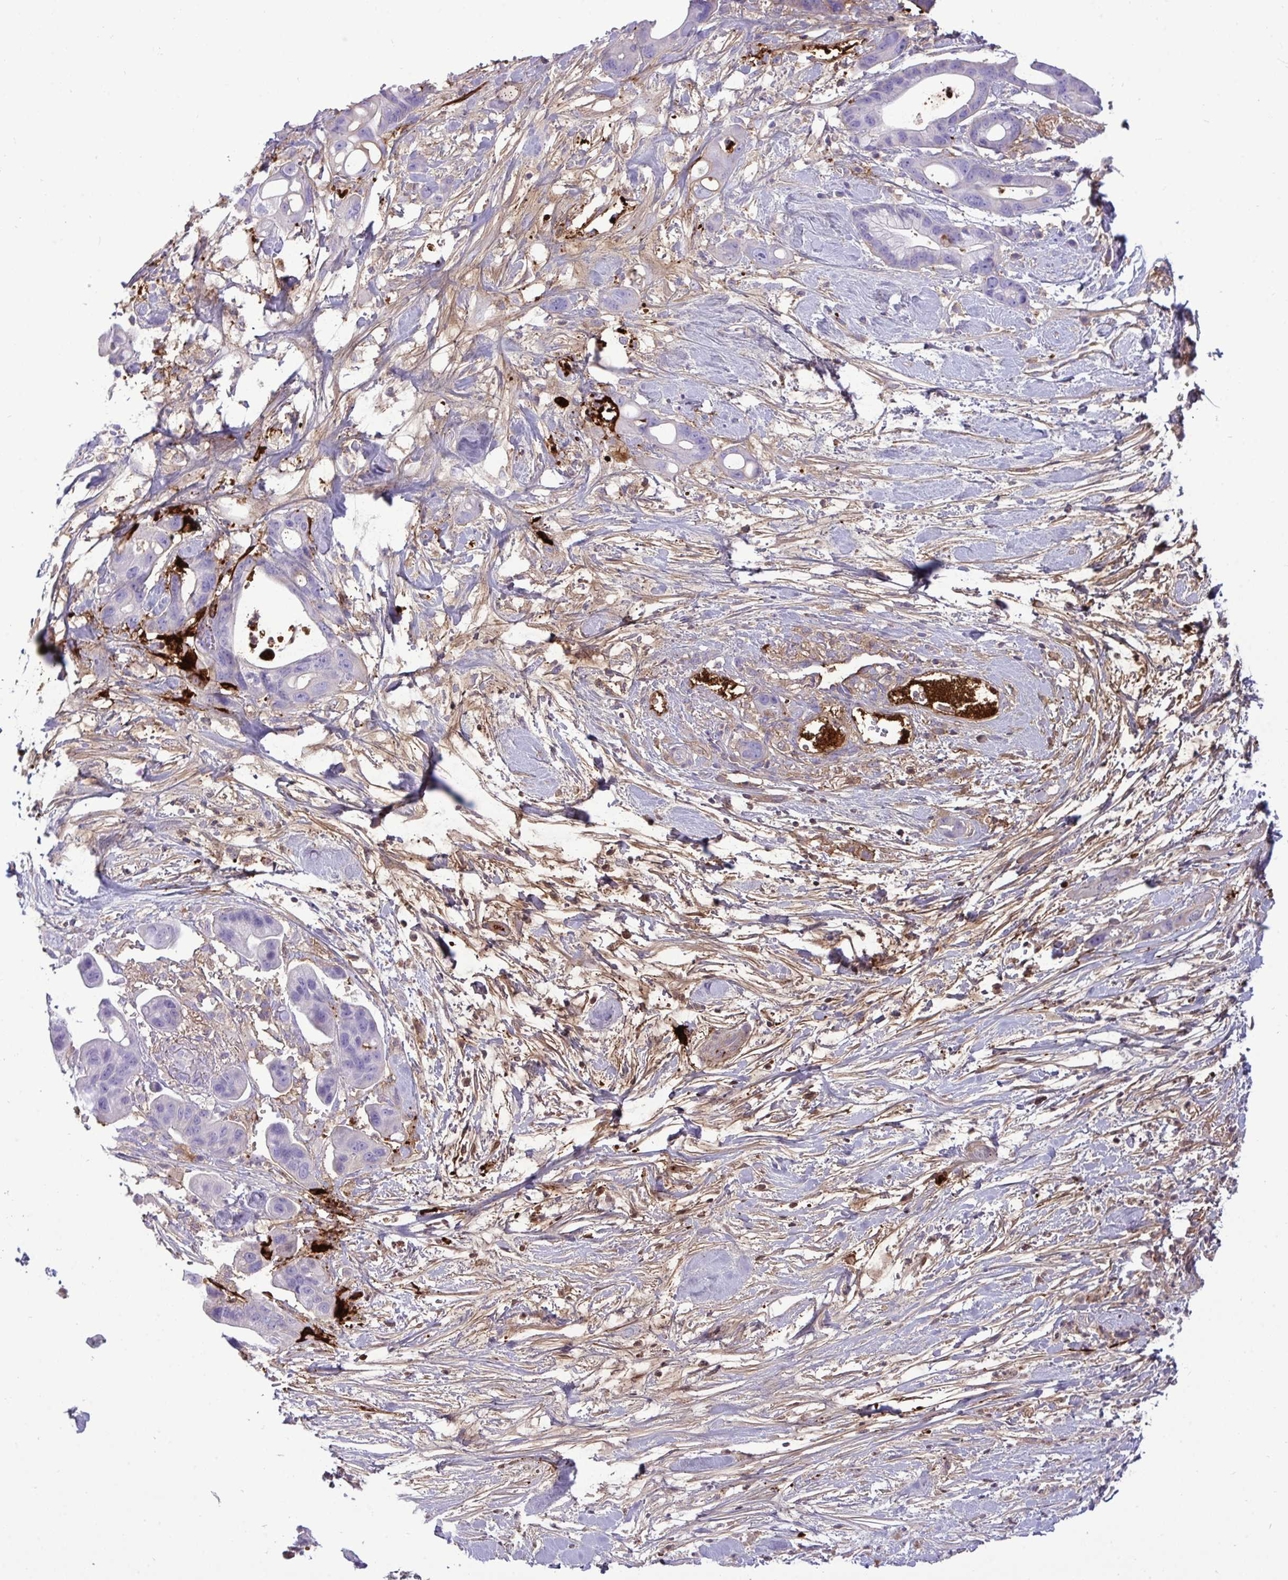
{"staining": {"intensity": "moderate", "quantity": "<25%", "location": "cytoplasmic/membranous"}, "tissue": "pancreatic cancer", "cell_type": "Tumor cells", "image_type": "cancer", "snomed": [{"axis": "morphology", "description": "Adenocarcinoma, NOS"}, {"axis": "topography", "description": "Pancreas"}], "caption": "The immunohistochemical stain labels moderate cytoplasmic/membranous positivity in tumor cells of adenocarcinoma (pancreatic) tissue.", "gene": "F2", "patient": {"sex": "male", "age": 68}}